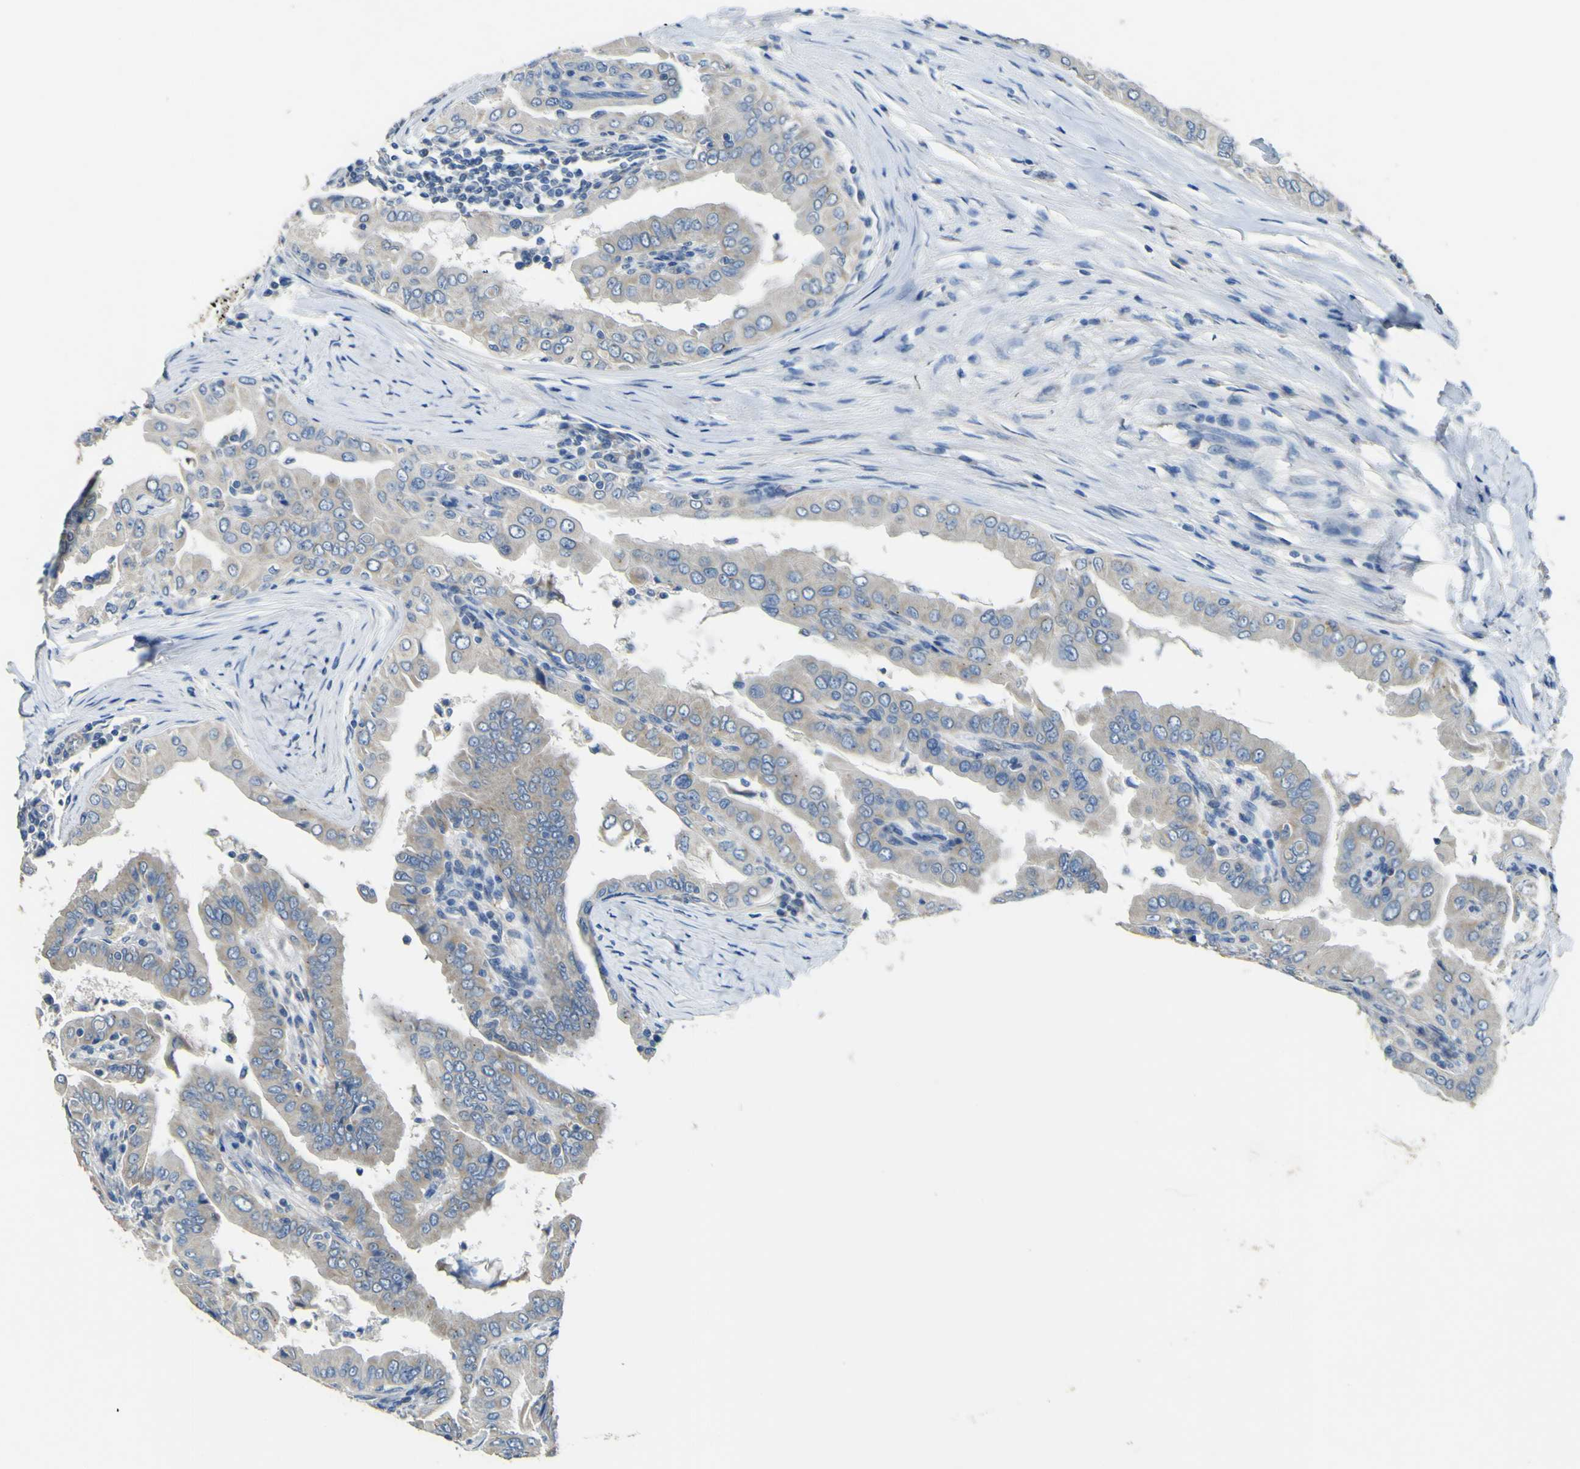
{"staining": {"intensity": "negative", "quantity": "none", "location": "none"}, "tissue": "thyroid cancer", "cell_type": "Tumor cells", "image_type": "cancer", "snomed": [{"axis": "morphology", "description": "Papillary adenocarcinoma, NOS"}, {"axis": "topography", "description": "Thyroid gland"}], "caption": "Immunohistochemical staining of human thyroid cancer (papillary adenocarcinoma) reveals no significant positivity in tumor cells. (Stains: DAB immunohistochemistry with hematoxylin counter stain, Microscopy: brightfield microscopy at high magnification).", "gene": "ALDH18A1", "patient": {"sex": "male", "age": 33}}